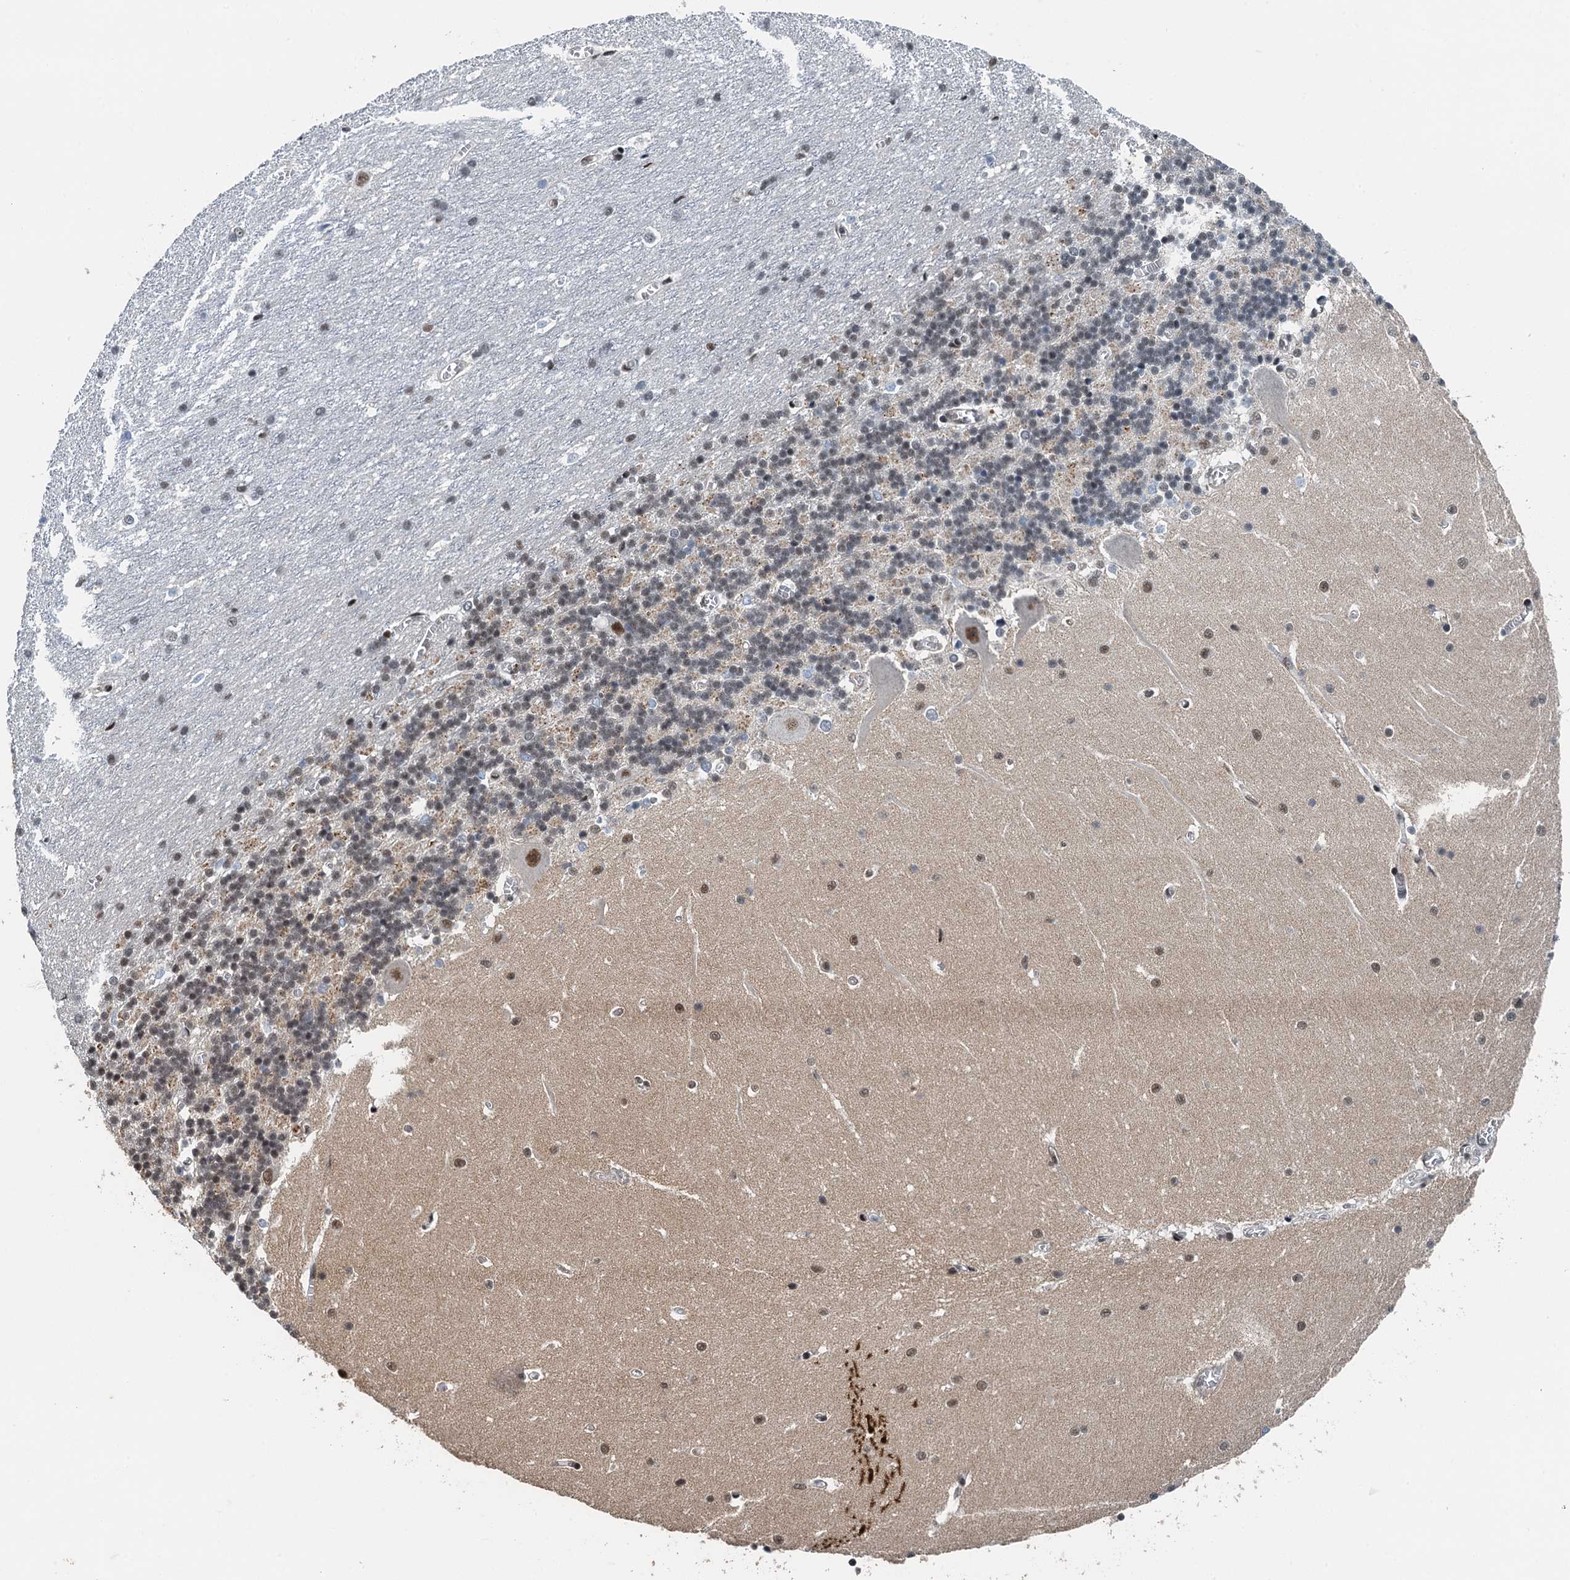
{"staining": {"intensity": "moderate", "quantity": "25%-75%", "location": "nuclear"}, "tissue": "cerebellum", "cell_type": "Cells in granular layer", "image_type": "normal", "snomed": [{"axis": "morphology", "description": "Normal tissue, NOS"}, {"axis": "topography", "description": "Cerebellum"}], "caption": "This photomicrograph reveals unremarkable cerebellum stained with IHC to label a protein in brown. The nuclear of cells in granular layer show moderate positivity for the protein. Nuclei are counter-stained blue.", "gene": "MTA3", "patient": {"sex": "male", "age": 37}}